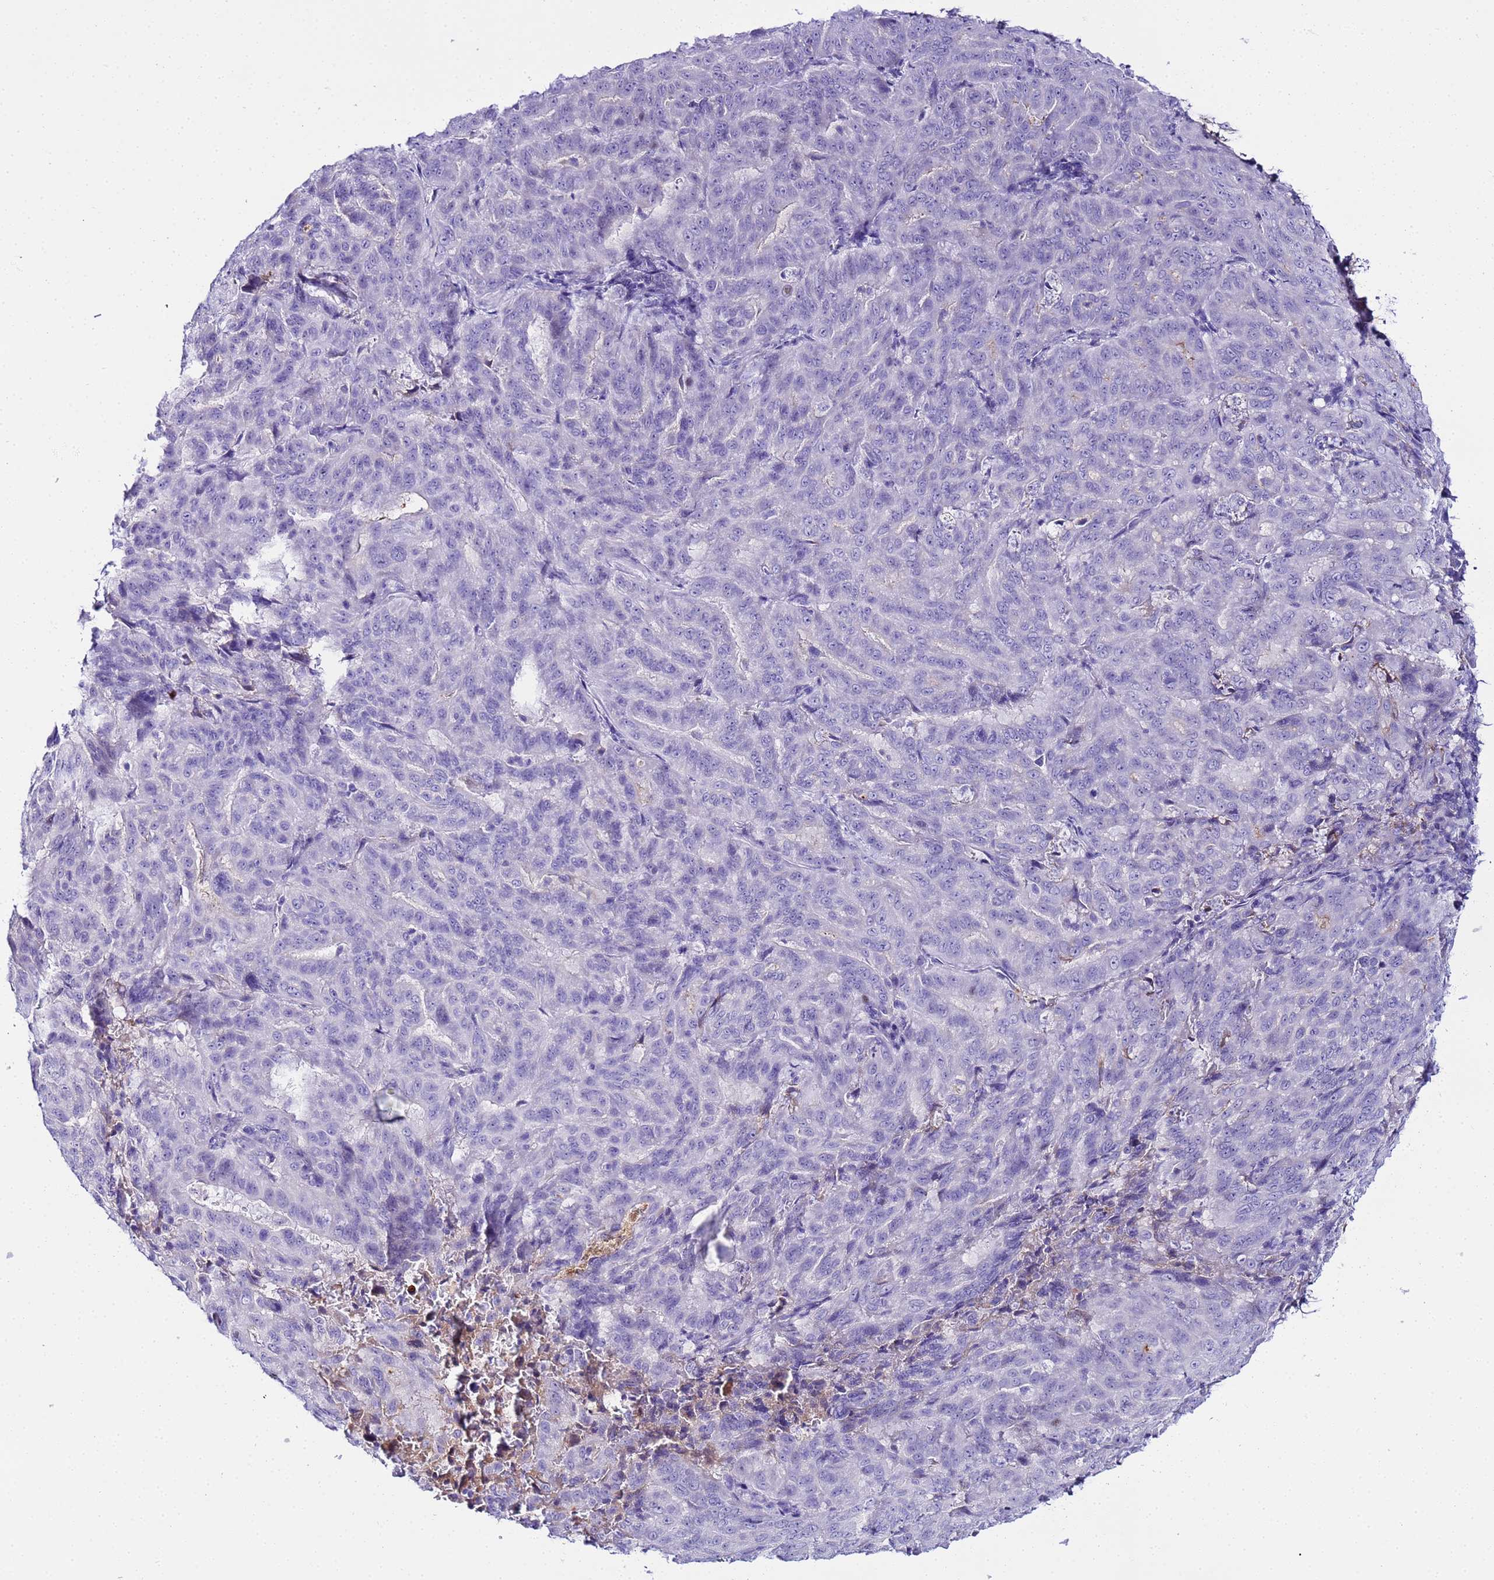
{"staining": {"intensity": "negative", "quantity": "none", "location": "none"}, "tissue": "pancreatic cancer", "cell_type": "Tumor cells", "image_type": "cancer", "snomed": [{"axis": "morphology", "description": "Adenocarcinoma, NOS"}, {"axis": "topography", "description": "Pancreas"}], "caption": "High power microscopy photomicrograph of an immunohistochemistry photomicrograph of pancreatic cancer (adenocarcinoma), revealing no significant staining in tumor cells.", "gene": "CFHR2", "patient": {"sex": "male", "age": 63}}